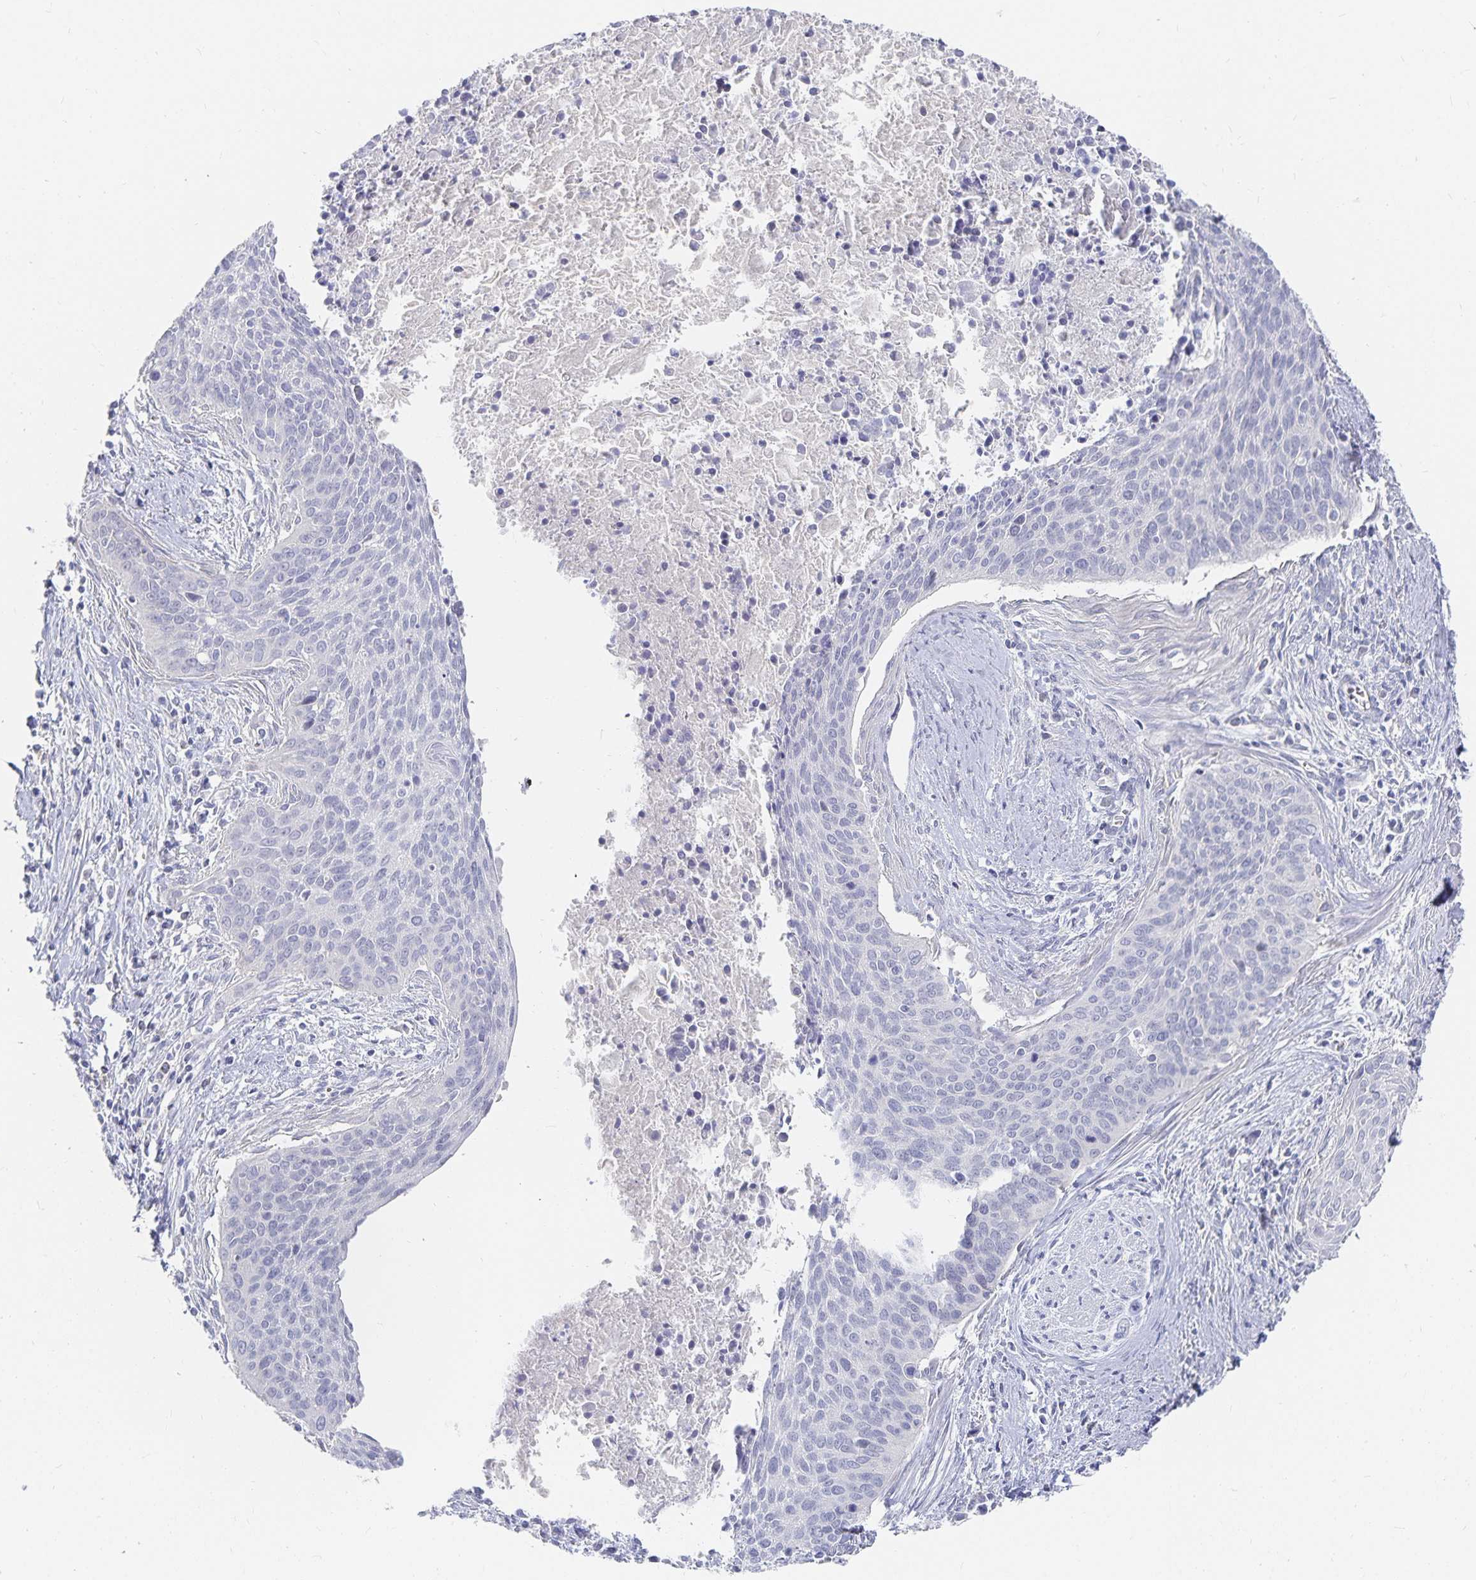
{"staining": {"intensity": "negative", "quantity": "none", "location": "none"}, "tissue": "cervical cancer", "cell_type": "Tumor cells", "image_type": "cancer", "snomed": [{"axis": "morphology", "description": "Squamous cell carcinoma, NOS"}, {"axis": "topography", "description": "Cervix"}], "caption": "Cervical cancer was stained to show a protein in brown. There is no significant expression in tumor cells.", "gene": "DNAH9", "patient": {"sex": "female", "age": 55}}